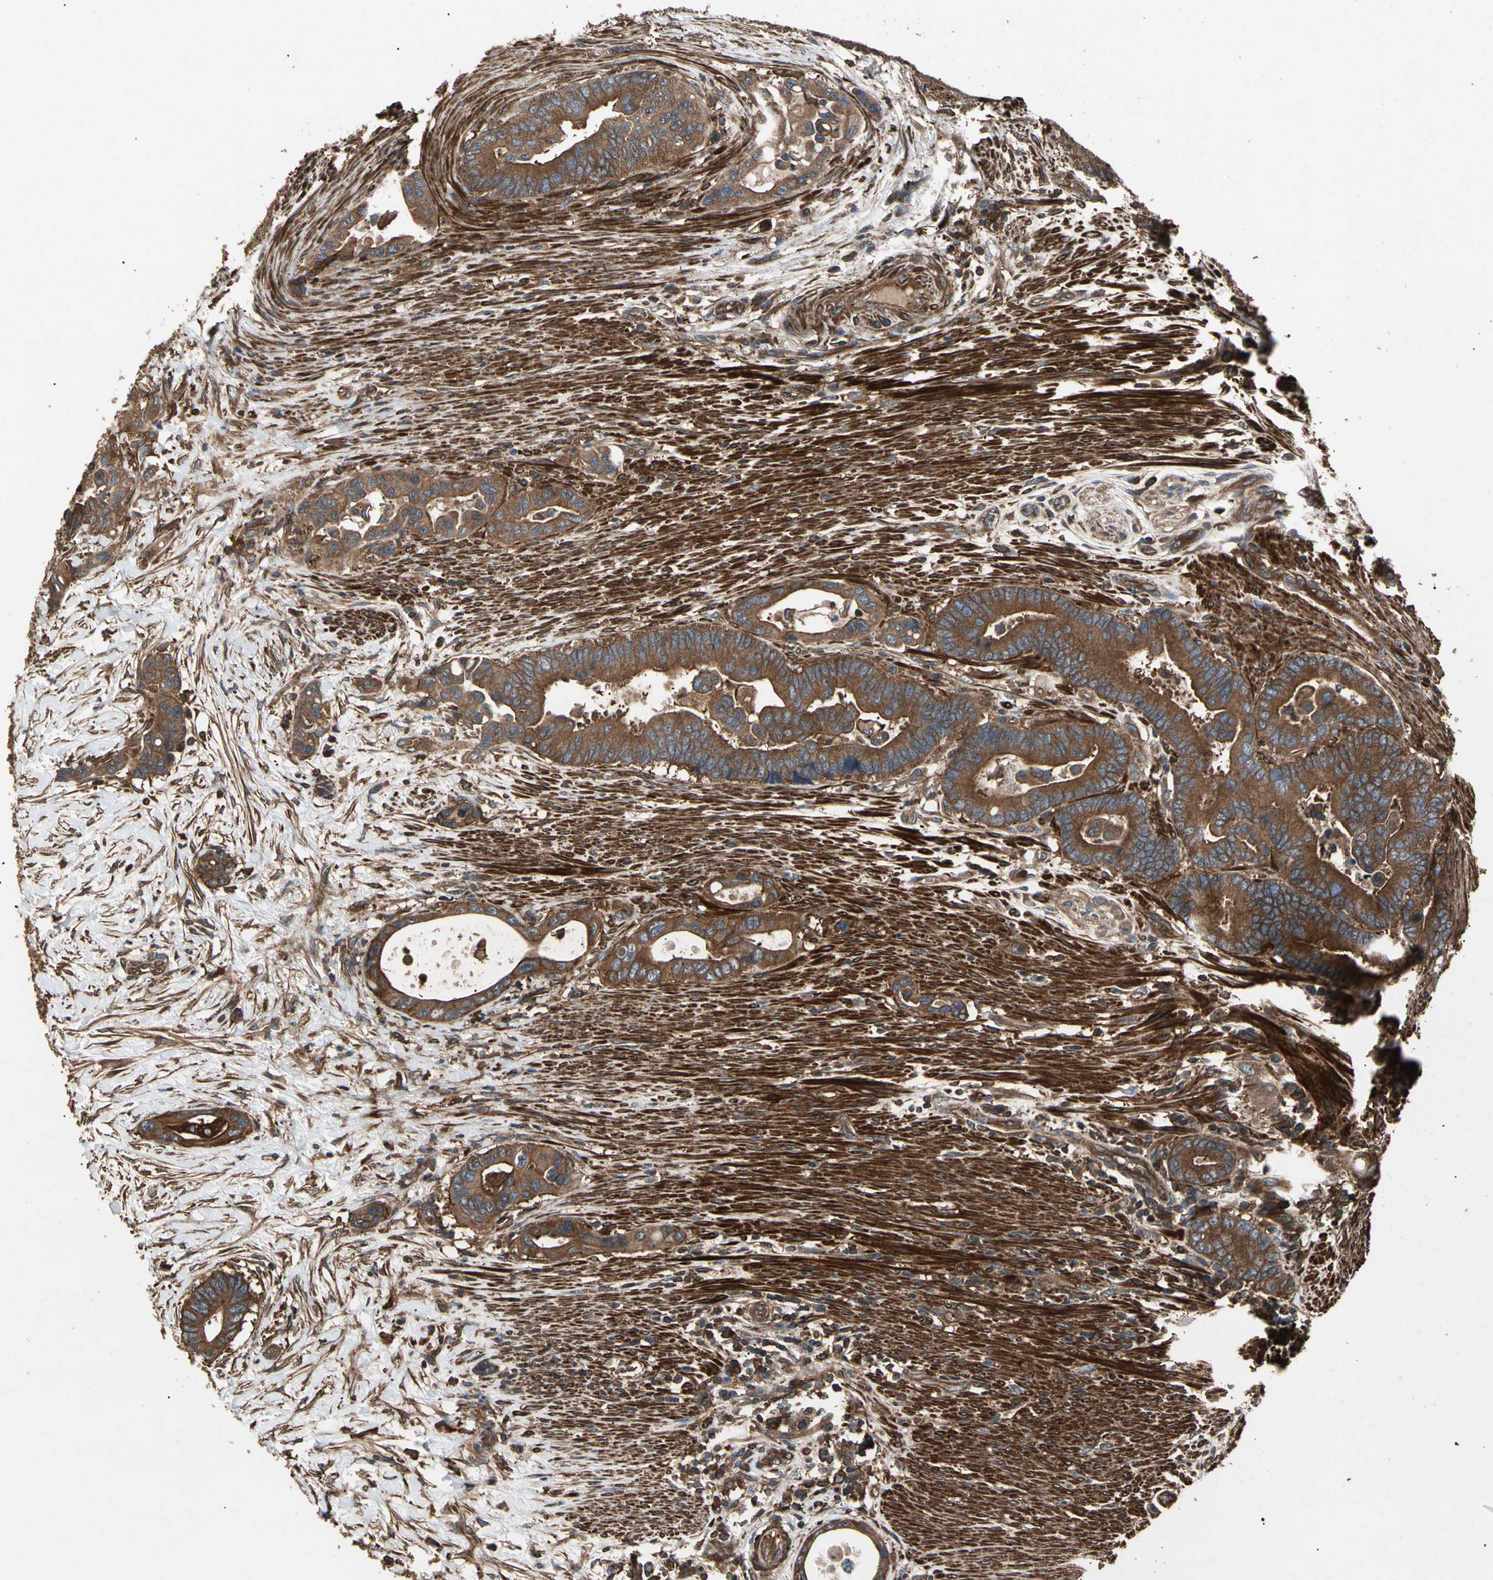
{"staining": {"intensity": "strong", "quantity": ">75%", "location": "cytoplasmic/membranous"}, "tissue": "colorectal cancer", "cell_type": "Tumor cells", "image_type": "cancer", "snomed": [{"axis": "morphology", "description": "Normal tissue, NOS"}, {"axis": "morphology", "description": "Adenocarcinoma, NOS"}, {"axis": "topography", "description": "Colon"}], "caption": "Brown immunohistochemical staining in colorectal adenocarcinoma shows strong cytoplasmic/membranous expression in about >75% of tumor cells. (IHC, brightfield microscopy, high magnification).", "gene": "AGBL2", "patient": {"sex": "male", "age": 82}}